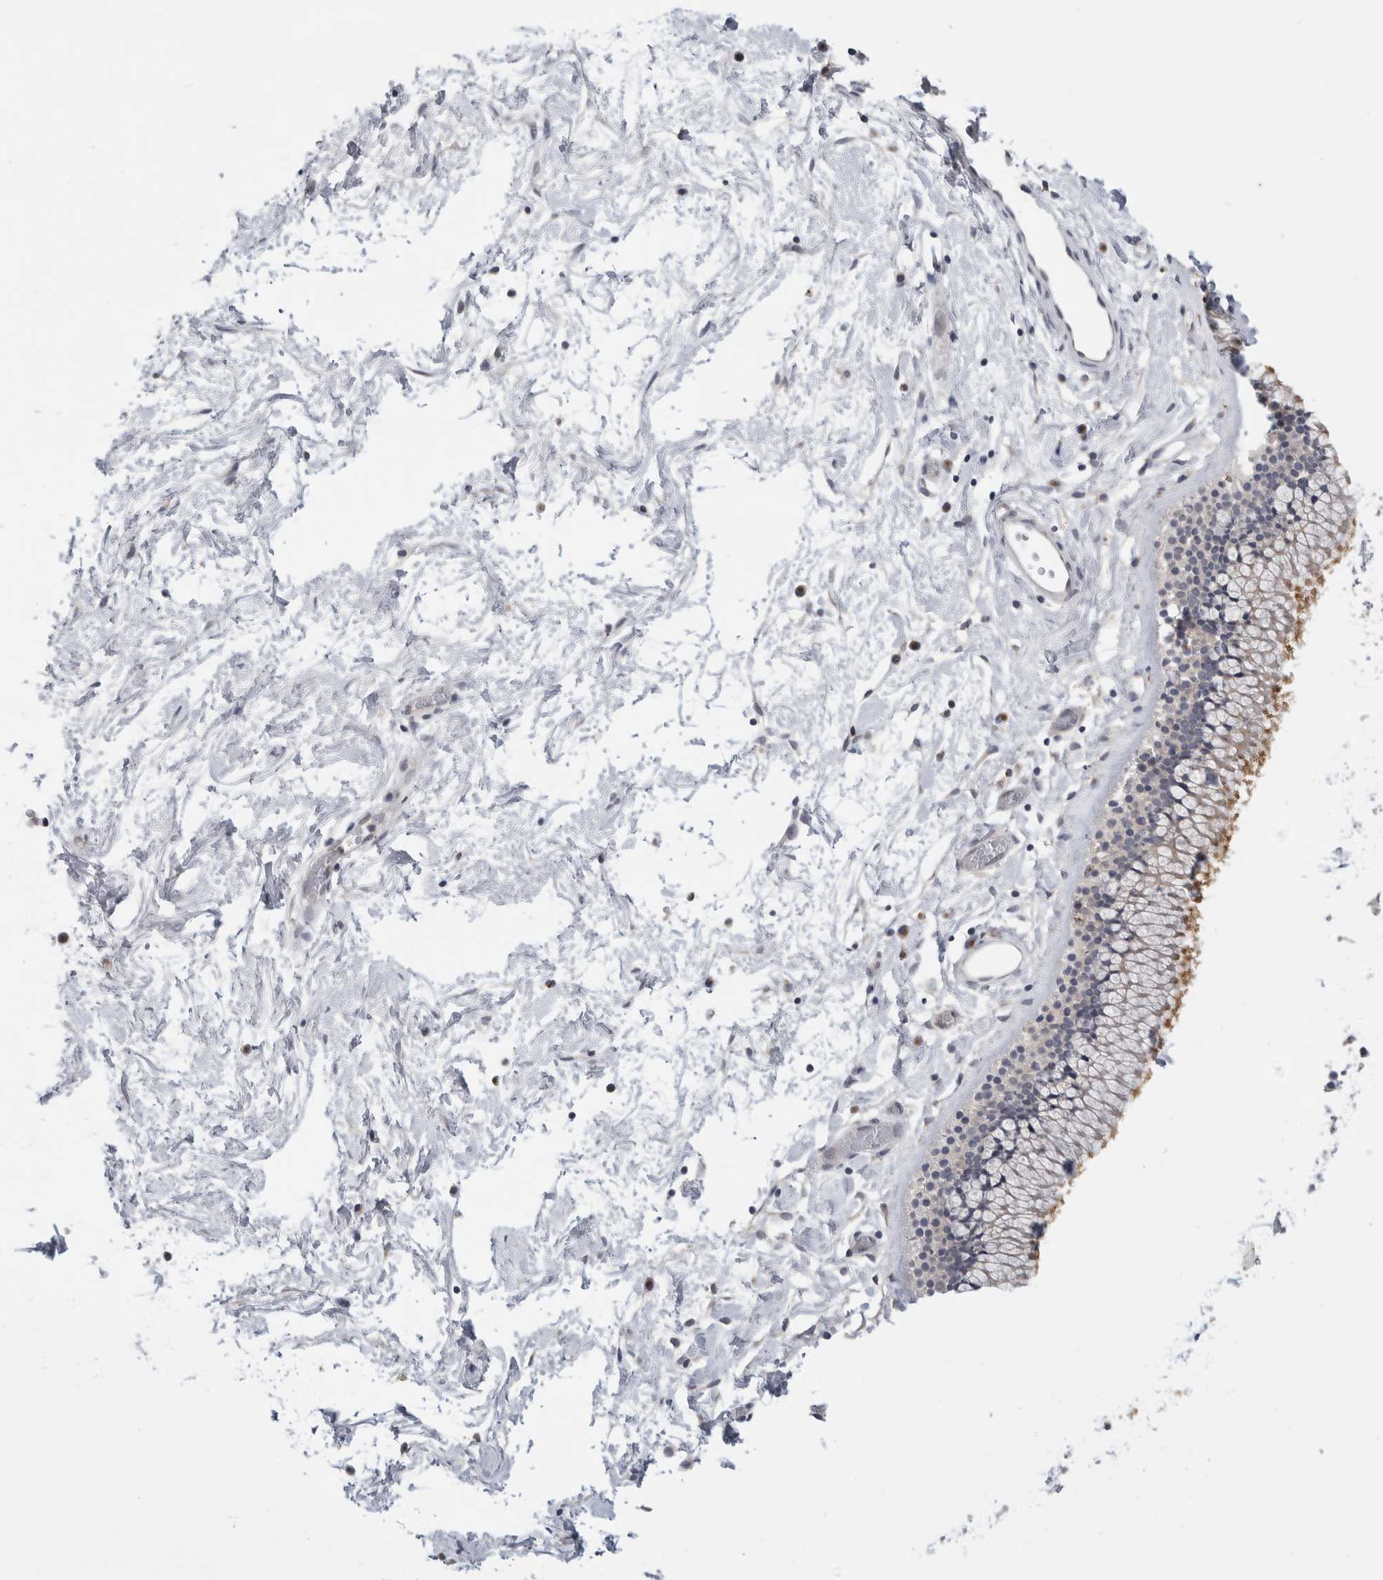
{"staining": {"intensity": "moderate", "quantity": "<25%", "location": "cytoplasmic/membranous"}, "tissue": "nasopharynx", "cell_type": "Respiratory epithelial cells", "image_type": "normal", "snomed": [{"axis": "morphology", "description": "Normal tissue, NOS"}, {"axis": "morphology", "description": "Inflammation, NOS"}, {"axis": "topography", "description": "Nasopharynx"}], "caption": "Immunohistochemical staining of benign human nasopharynx exhibits low levels of moderate cytoplasmic/membranous expression in about <25% of respiratory epithelial cells. Using DAB (3,3'-diaminobenzidine) (brown) and hematoxylin (blue) stains, captured at high magnification using brightfield microscopy.", "gene": "MGAT1", "patient": {"sex": "male", "age": 48}}